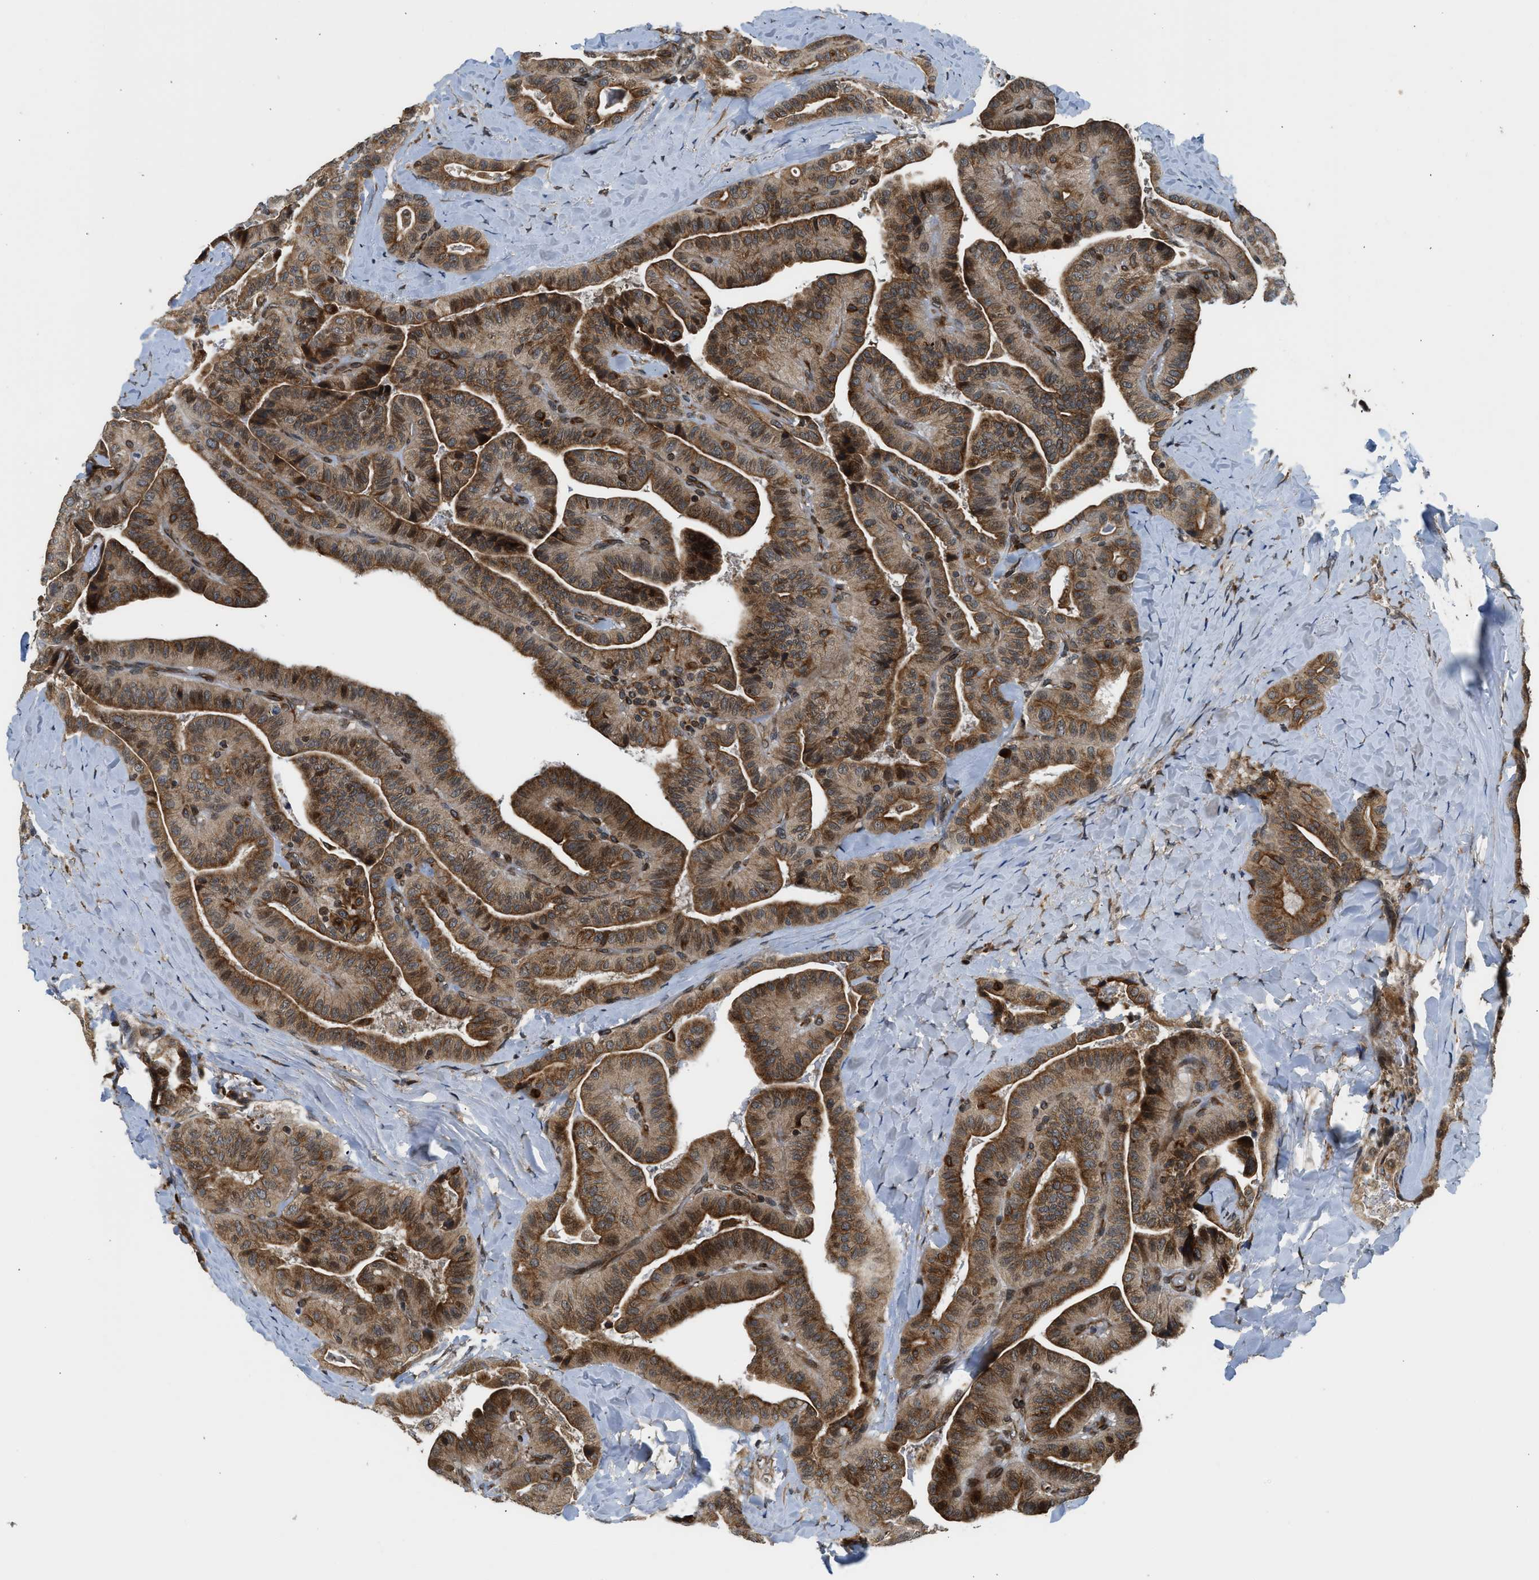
{"staining": {"intensity": "moderate", "quantity": ">75%", "location": "cytoplasmic/membranous"}, "tissue": "thyroid cancer", "cell_type": "Tumor cells", "image_type": "cancer", "snomed": [{"axis": "morphology", "description": "Papillary adenocarcinoma, NOS"}, {"axis": "topography", "description": "Thyroid gland"}], "caption": "The image demonstrates a brown stain indicating the presence of a protein in the cytoplasmic/membranous of tumor cells in thyroid papillary adenocarcinoma.", "gene": "RETREG3", "patient": {"sex": "male", "age": 77}}